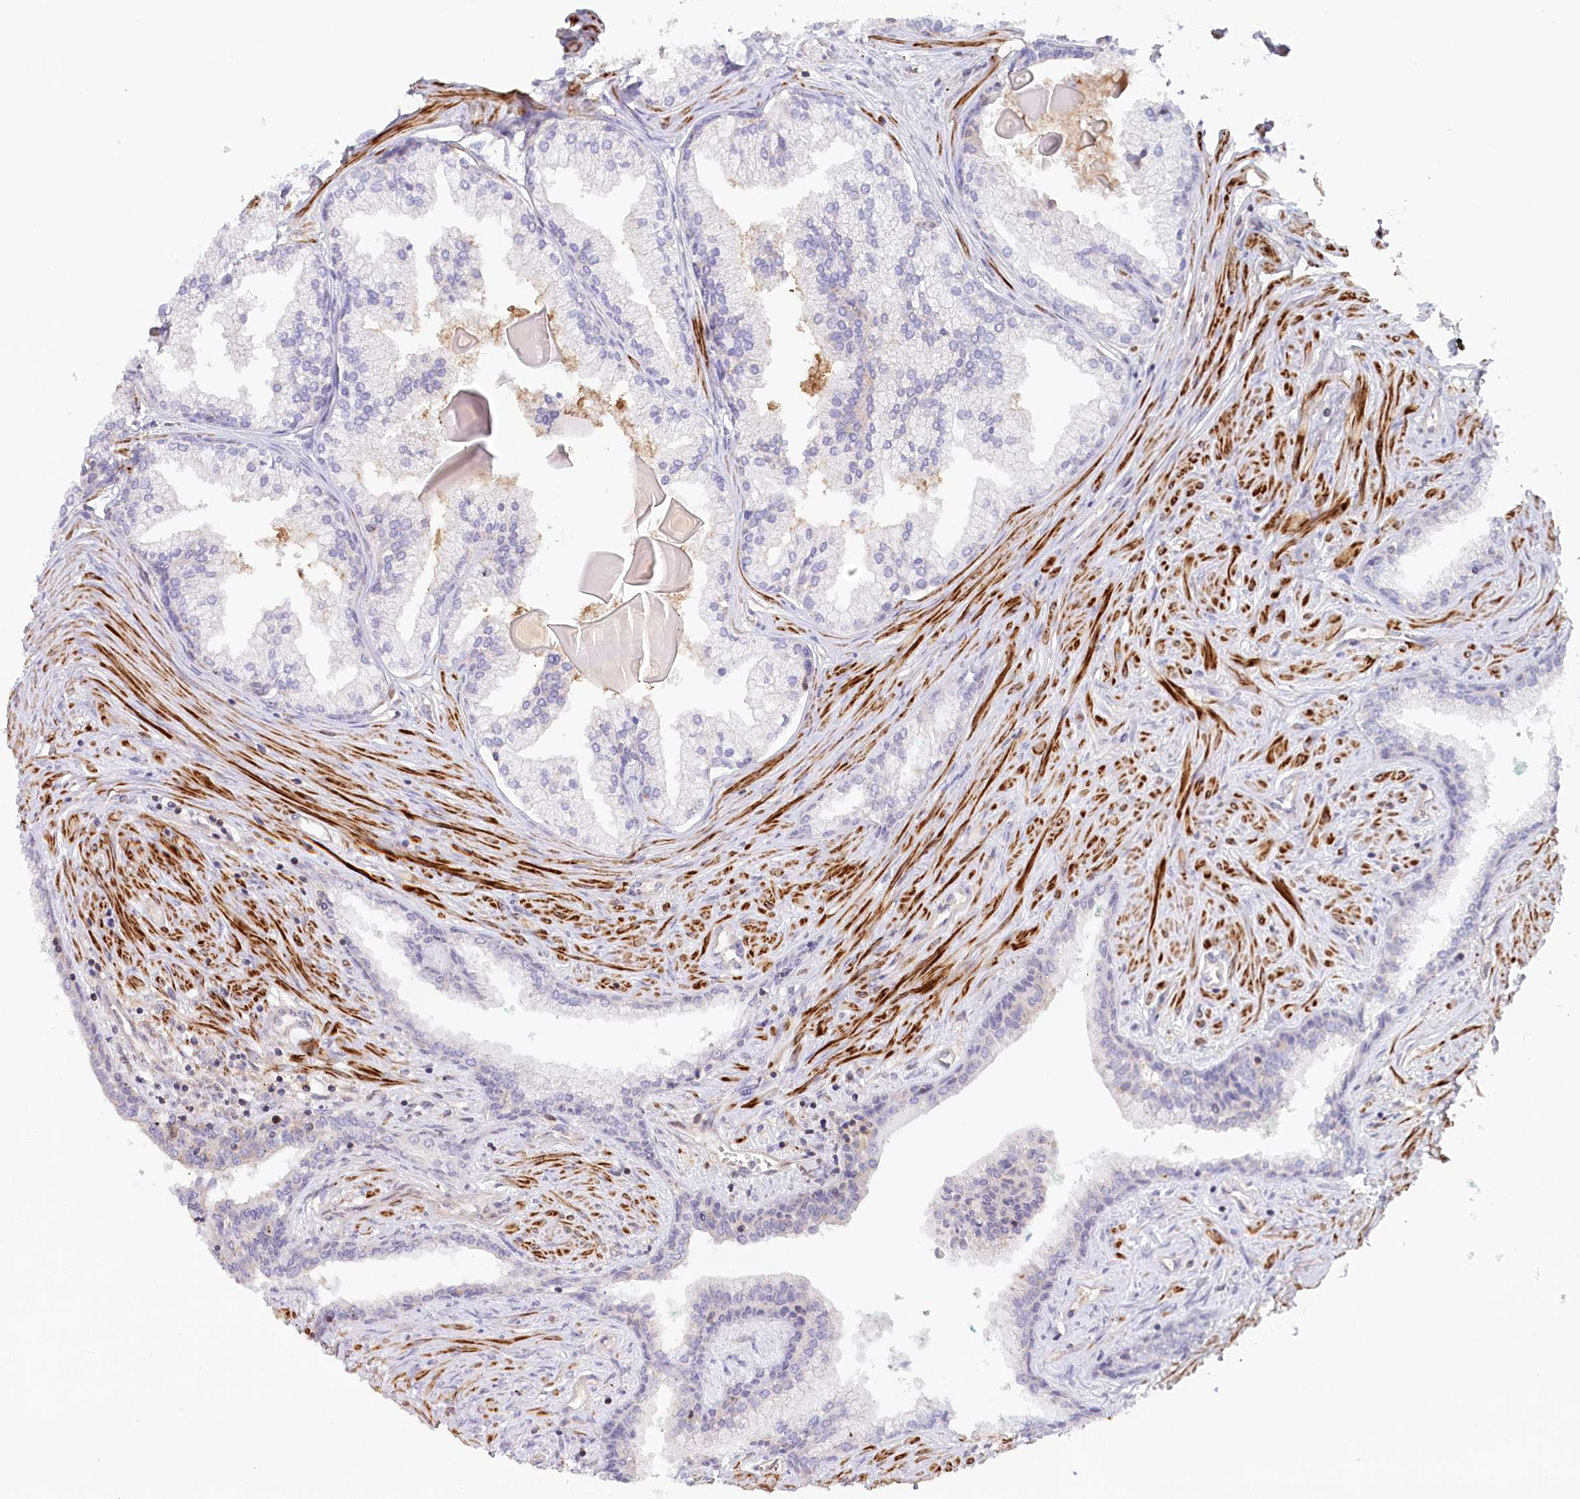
{"staining": {"intensity": "negative", "quantity": "none", "location": "none"}, "tissue": "prostate cancer", "cell_type": "Tumor cells", "image_type": "cancer", "snomed": [{"axis": "morphology", "description": "Adenocarcinoma, High grade"}, {"axis": "topography", "description": "Prostate"}], "caption": "This image is of prostate cancer stained with IHC to label a protein in brown with the nuclei are counter-stained blue. There is no positivity in tumor cells.", "gene": "GBE1", "patient": {"sex": "male", "age": 68}}